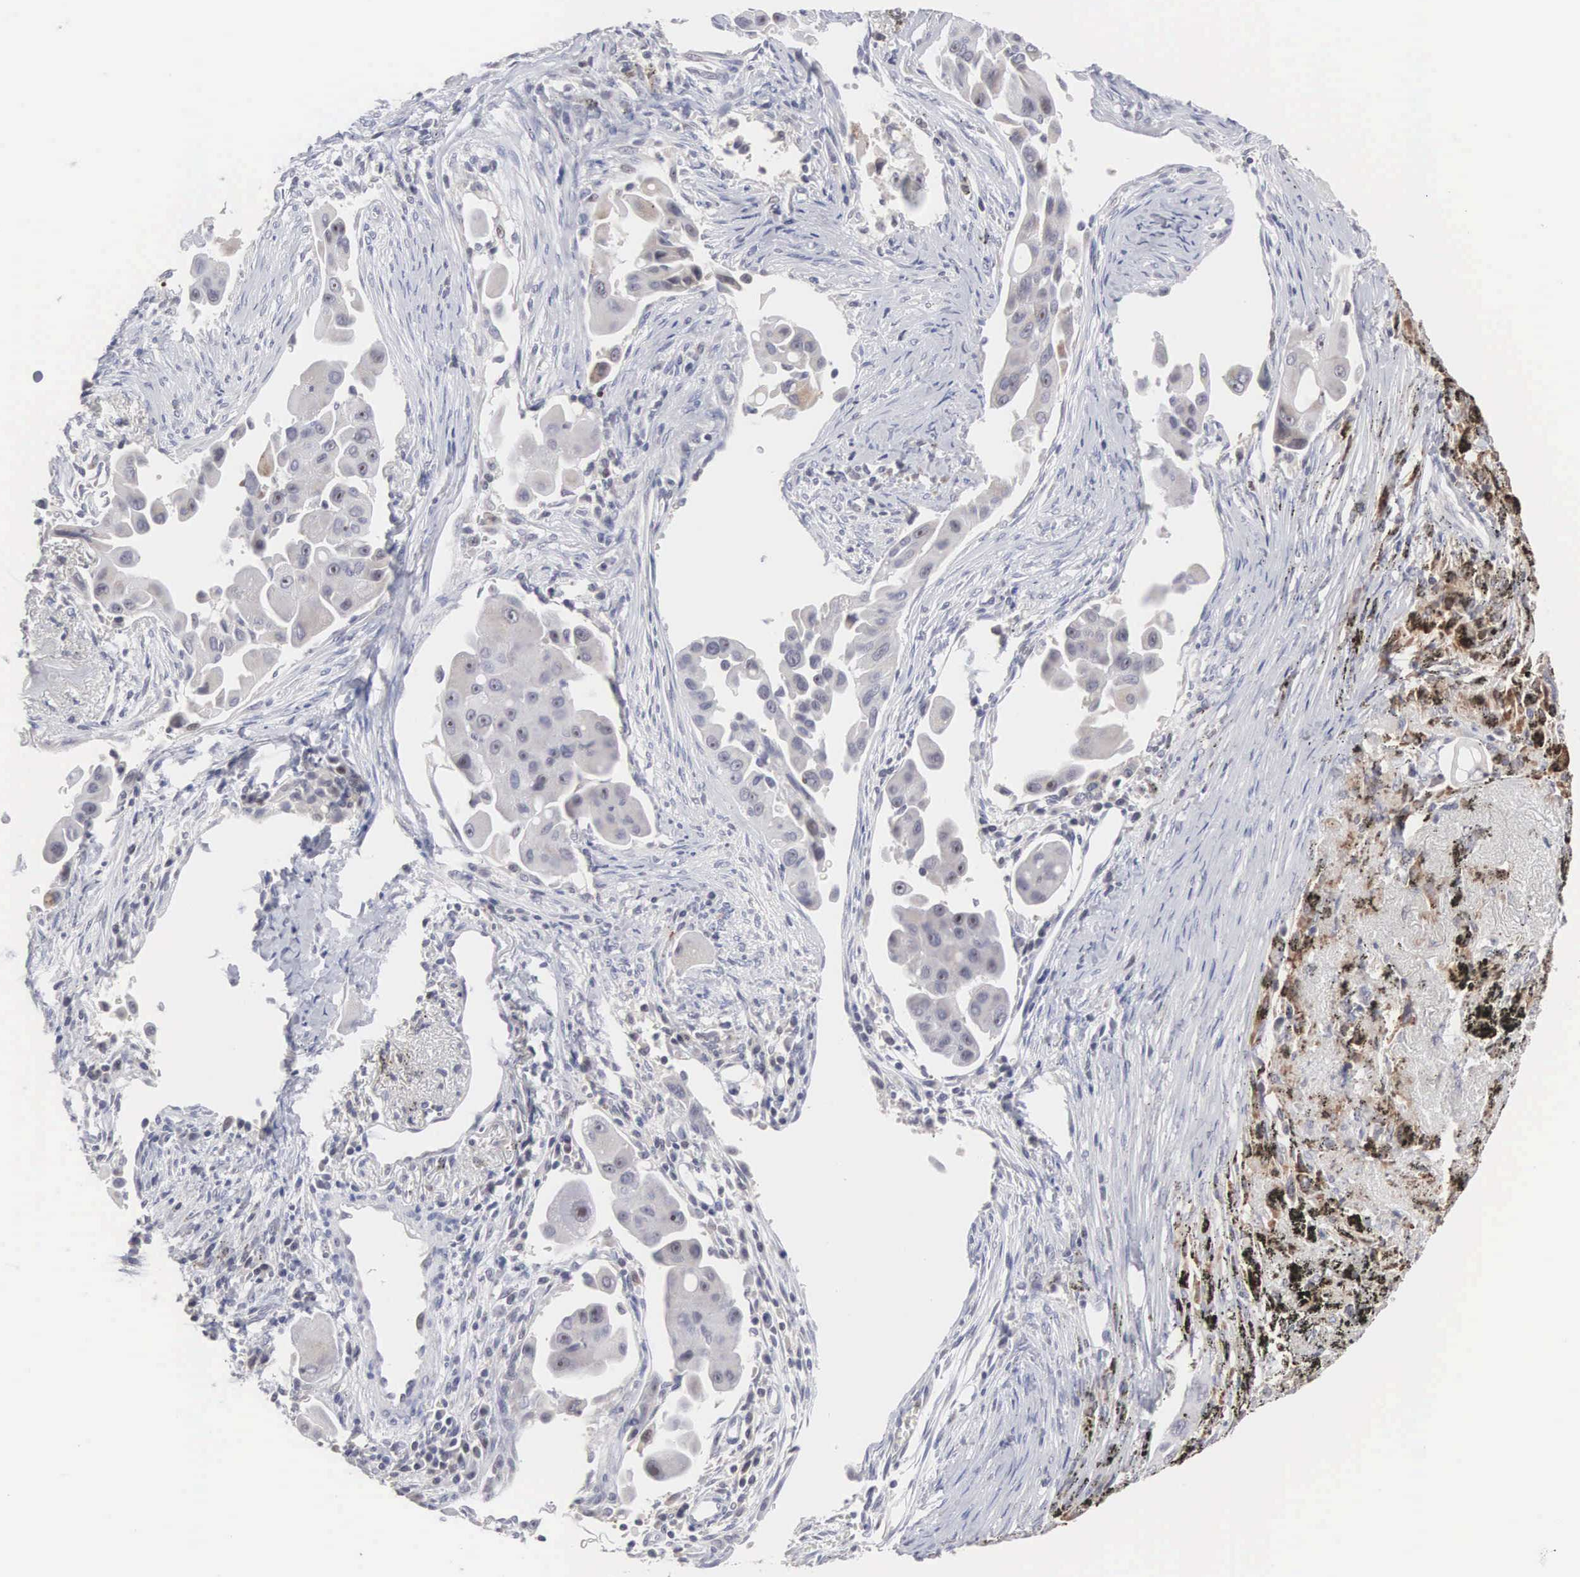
{"staining": {"intensity": "negative", "quantity": "none", "location": "none"}, "tissue": "lung cancer", "cell_type": "Tumor cells", "image_type": "cancer", "snomed": [{"axis": "morphology", "description": "Adenocarcinoma, NOS"}, {"axis": "topography", "description": "Lung"}], "caption": "Immunohistochemistry histopathology image of neoplastic tissue: lung cancer (adenocarcinoma) stained with DAB (3,3'-diaminobenzidine) shows no significant protein staining in tumor cells.", "gene": "ACOT4", "patient": {"sex": "male", "age": 68}}